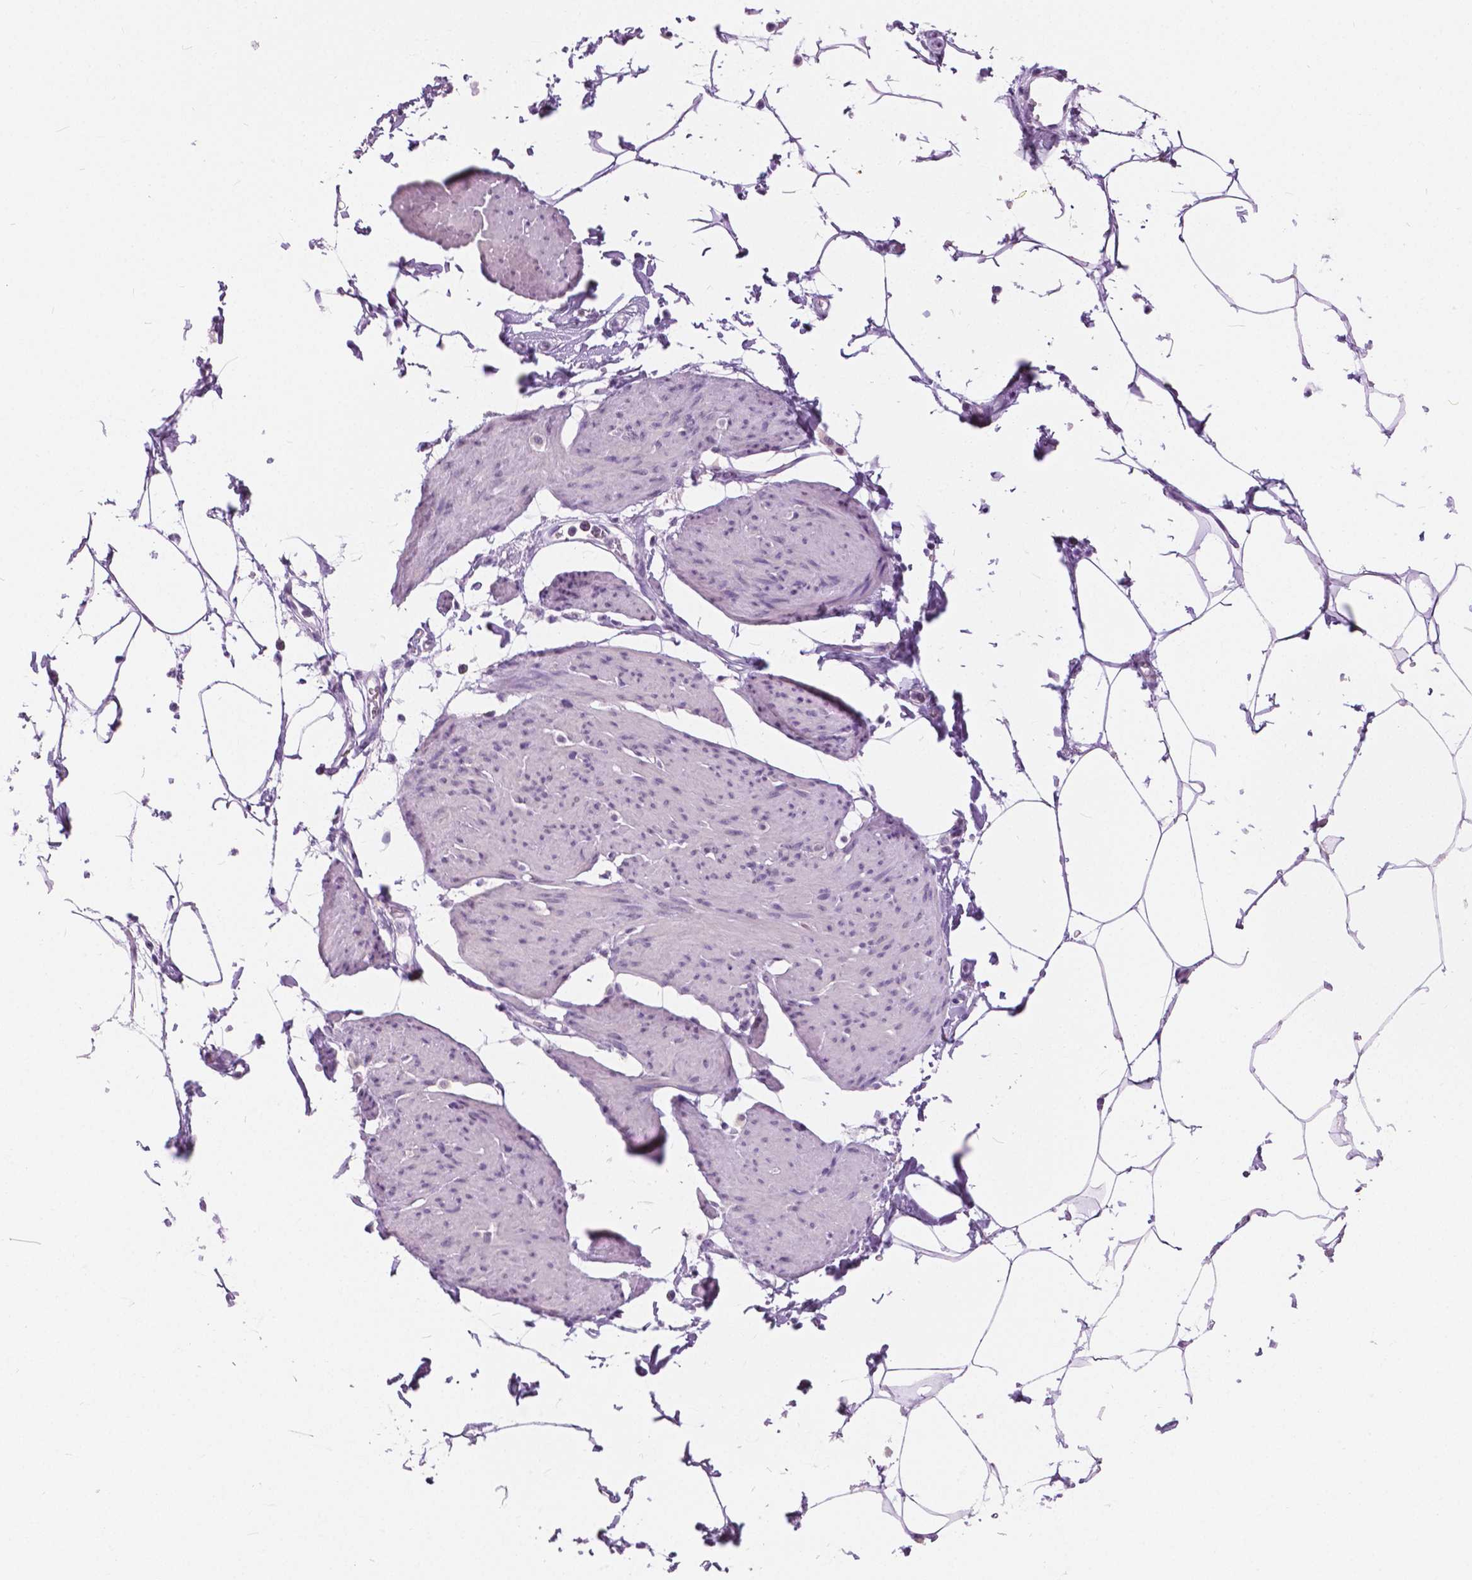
{"staining": {"intensity": "negative", "quantity": "none", "location": "none"}, "tissue": "smooth muscle", "cell_type": "Smooth muscle cells", "image_type": "normal", "snomed": [{"axis": "morphology", "description": "Normal tissue, NOS"}, {"axis": "topography", "description": "Adipose tissue"}, {"axis": "topography", "description": "Smooth muscle"}, {"axis": "topography", "description": "Peripheral nerve tissue"}], "caption": "A photomicrograph of smooth muscle stained for a protein displays no brown staining in smooth muscle cells. (Stains: DAB (3,3'-diaminobenzidine) IHC with hematoxylin counter stain, Microscopy: brightfield microscopy at high magnification).", "gene": "MYOM1", "patient": {"sex": "male", "age": 83}}